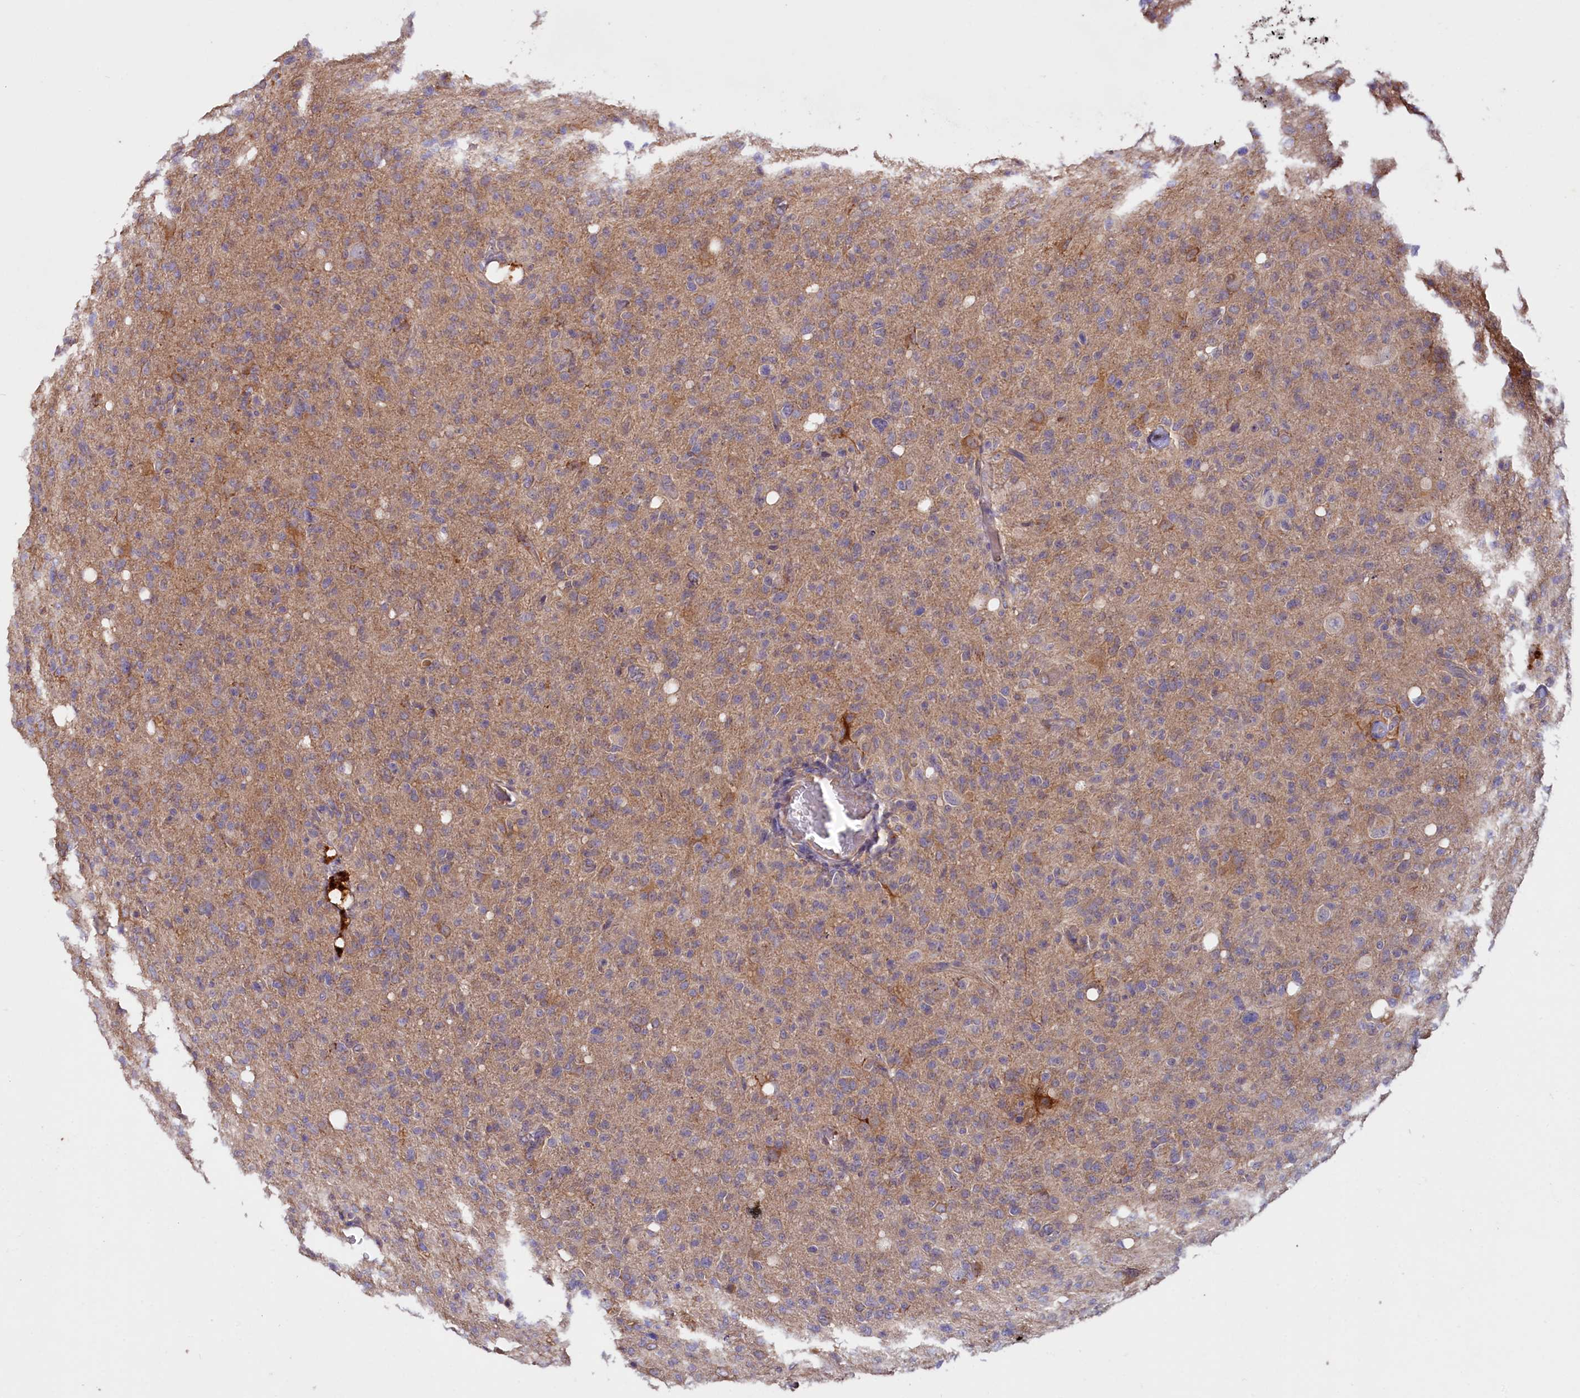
{"staining": {"intensity": "weak", "quantity": "<25%", "location": "cytoplasmic/membranous"}, "tissue": "glioma", "cell_type": "Tumor cells", "image_type": "cancer", "snomed": [{"axis": "morphology", "description": "Glioma, malignant, High grade"}, {"axis": "topography", "description": "Brain"}], "caption": "Glioma was stained to show a protein in brown. There is no significant expression in tumor cells.", "gene": "ETFBKMT", "patient": {"sex": "female", "age": 57}}